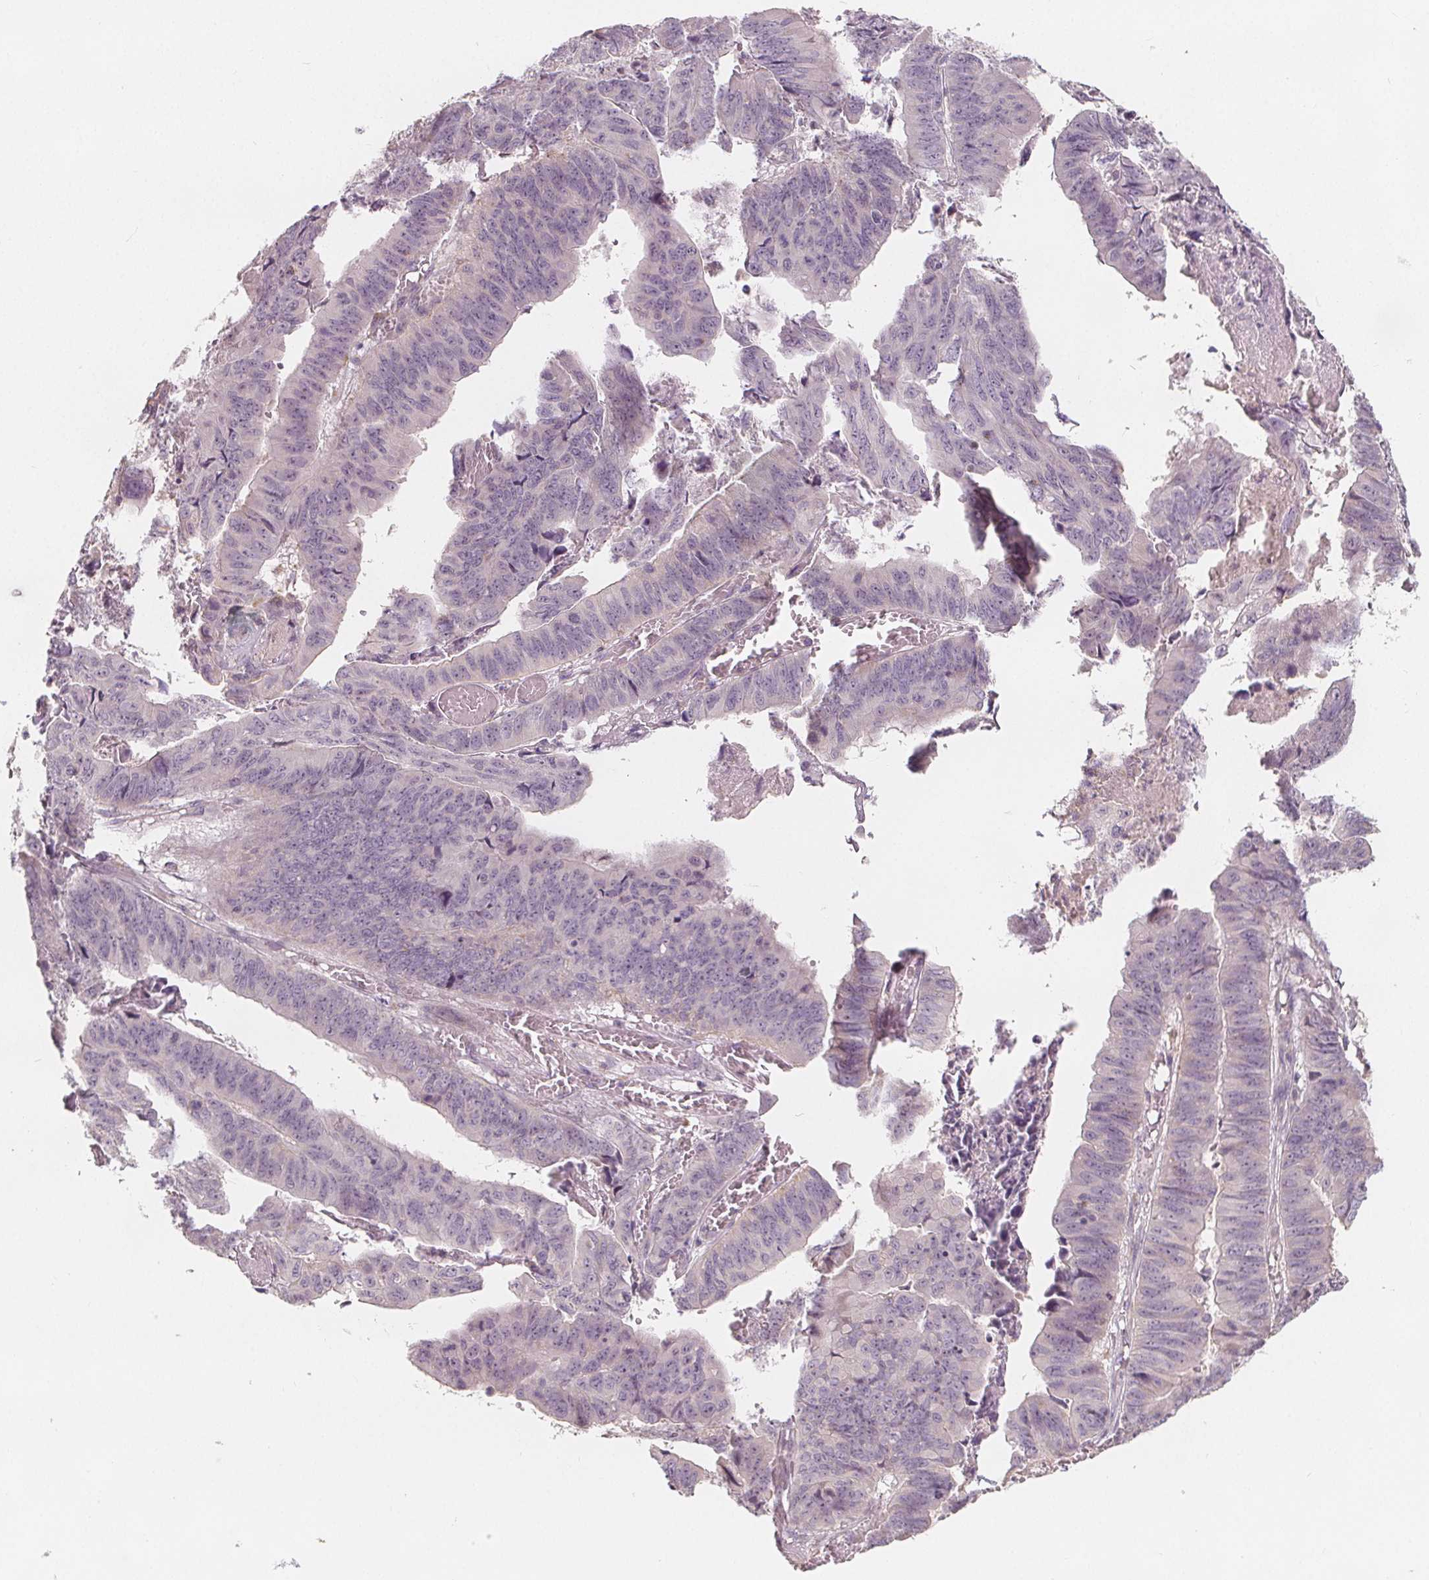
{"staining": {"intensity": "negative", "quantity": "none", "location": "none"}, "tissue": "stomach cancer", "cell_type": "Tumor cells", "image_type": "cancer", "snomed": [{"axis": "morphology", "description": "Adenocarcinoma, NOS"}, {"axis": "topography", "description": "Stomach, lower"}], "caption": "The micrograph shows no staining of tumor cells in stomach adenocarcinoma.", "gene": "DRC3", "patient": {"sex": "male", "age": 77}}